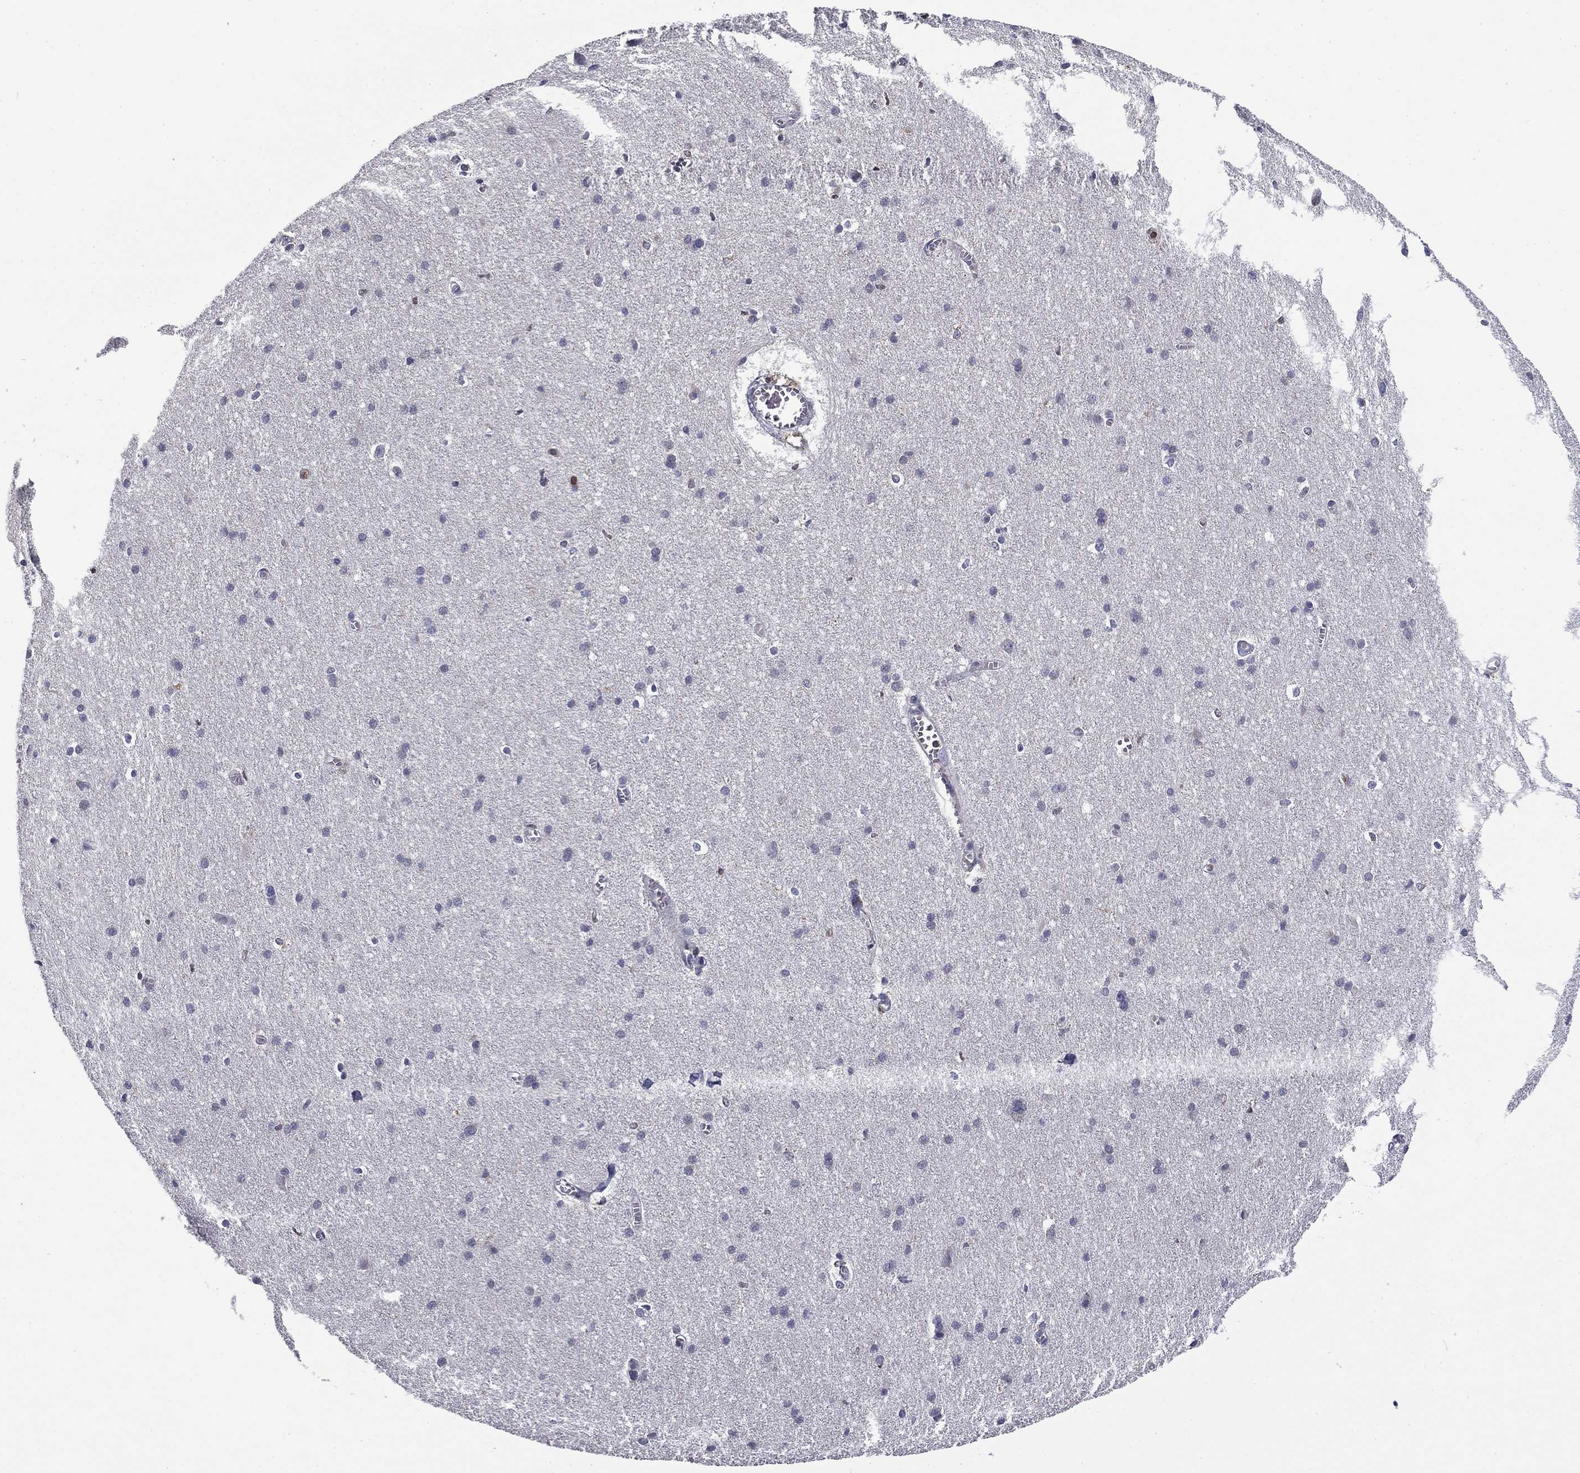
{"staining": {"intensity": "negative", "quantity": "none", "location": "none"}, "tissue": "cerebral cortex", "cell_type": "Endothelial cells", "image_type": "normal", "snomed": [{"axis": "morphology", "description": "Normal tissue, NOS"}, {"axis": "topography", "description": "Cerebral cortex"}], "caption": "Immunohistochemistry of unremarkable cerebral cortex demonstrates no positivity in endothelial cells.", "gene": "ARHGAP45", "patient": {"sex": "male", "age": 37}}